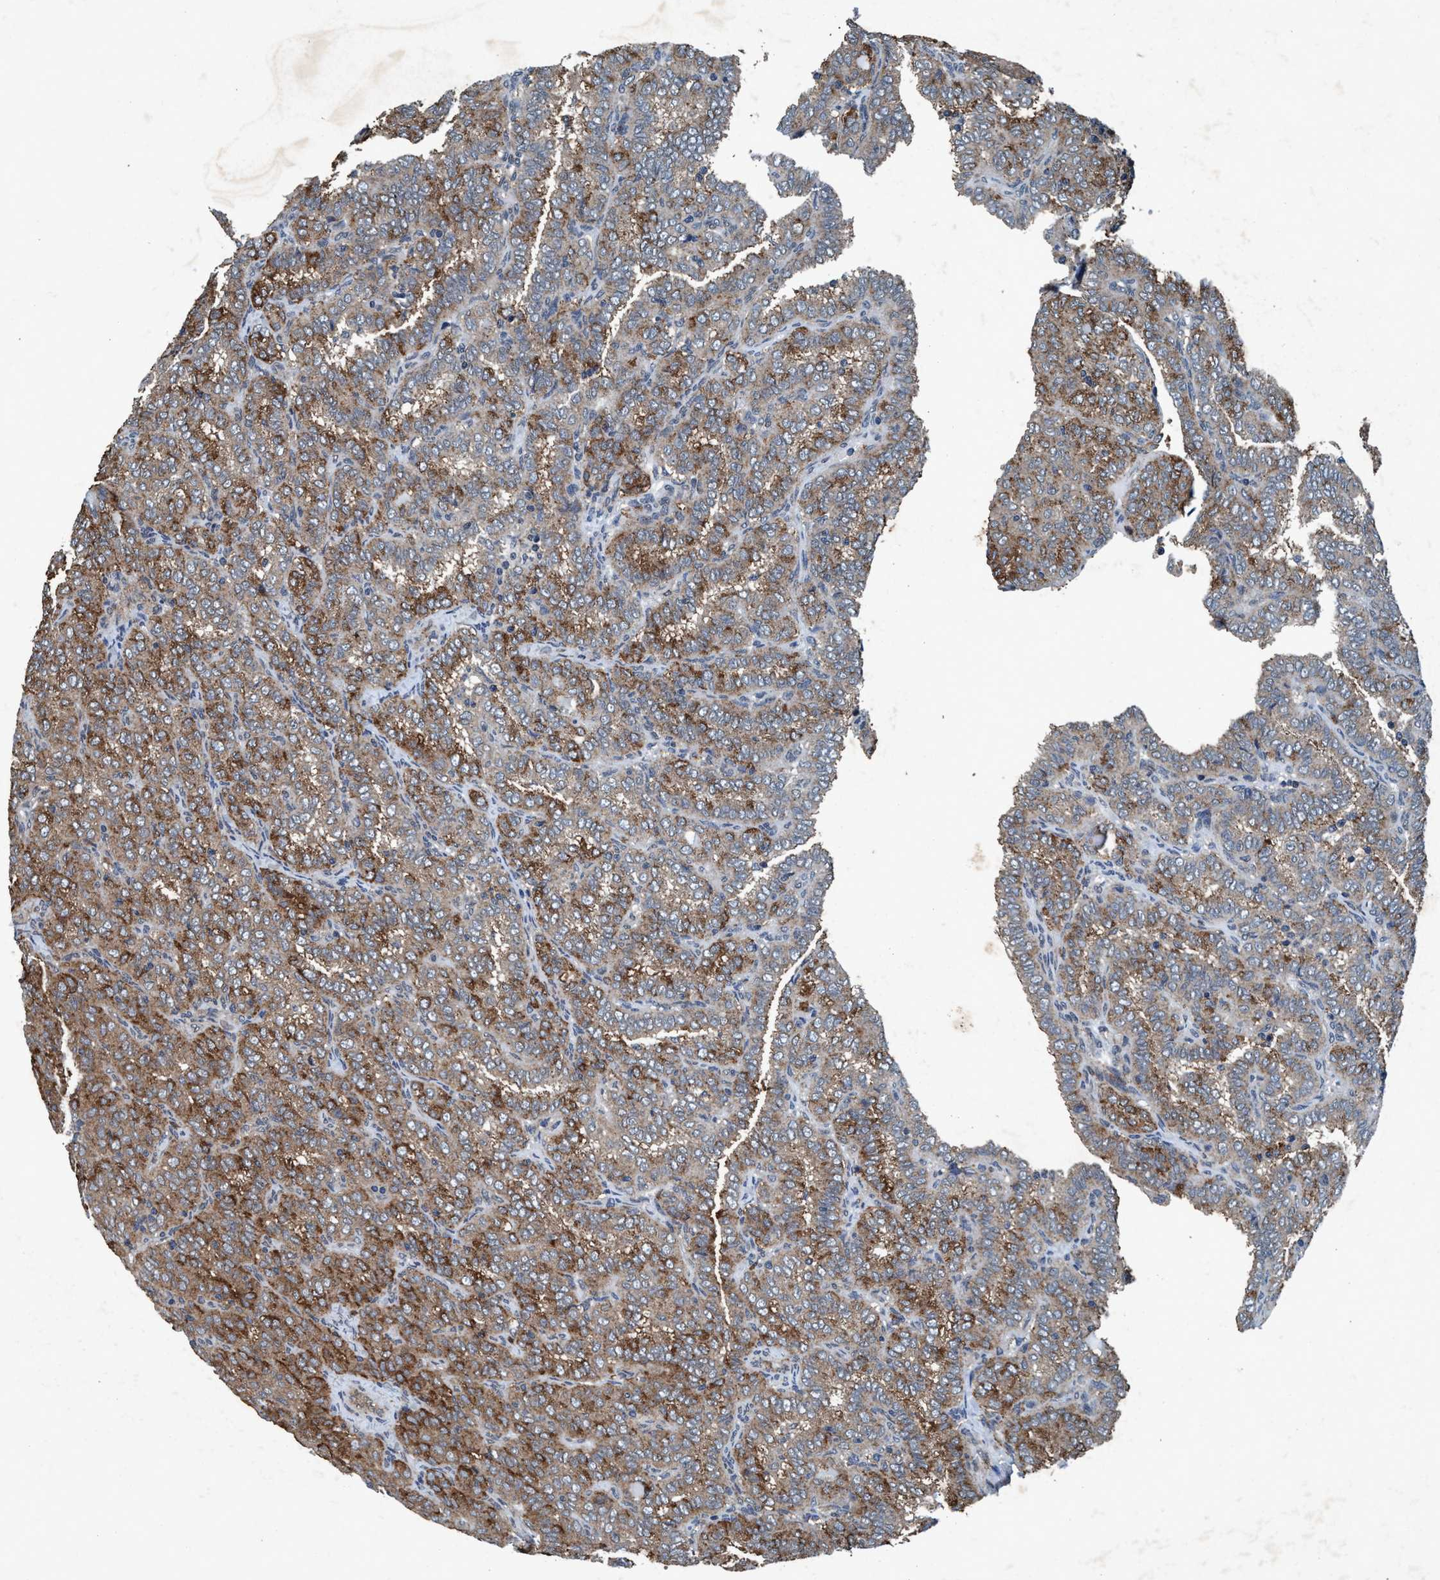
{"staining": {"intensity": "moderate", "quantity": ">75%", "location": "cytoplasmic/membranous"}, "tissue": "thyroid cancer", "cell_type": "Tumor cells", "image_type": "cancer", "snomed": [{"axis": "morphology", "description": "Papillary adenocarcinoma, NOS"}, {"axis": "topography", "description": "Thyroid gland"}], "caption": "DAB (3,3'-diaminobenzidine) immunohistochemical staining of human papillary adenocarcinoma (thyroid) exhibits moderate cytoplasmic/membranous protein expression in about >75% of tumor cells.", "gene": "AKT1S1", "patient": {"sex": "female", "age": 30}}